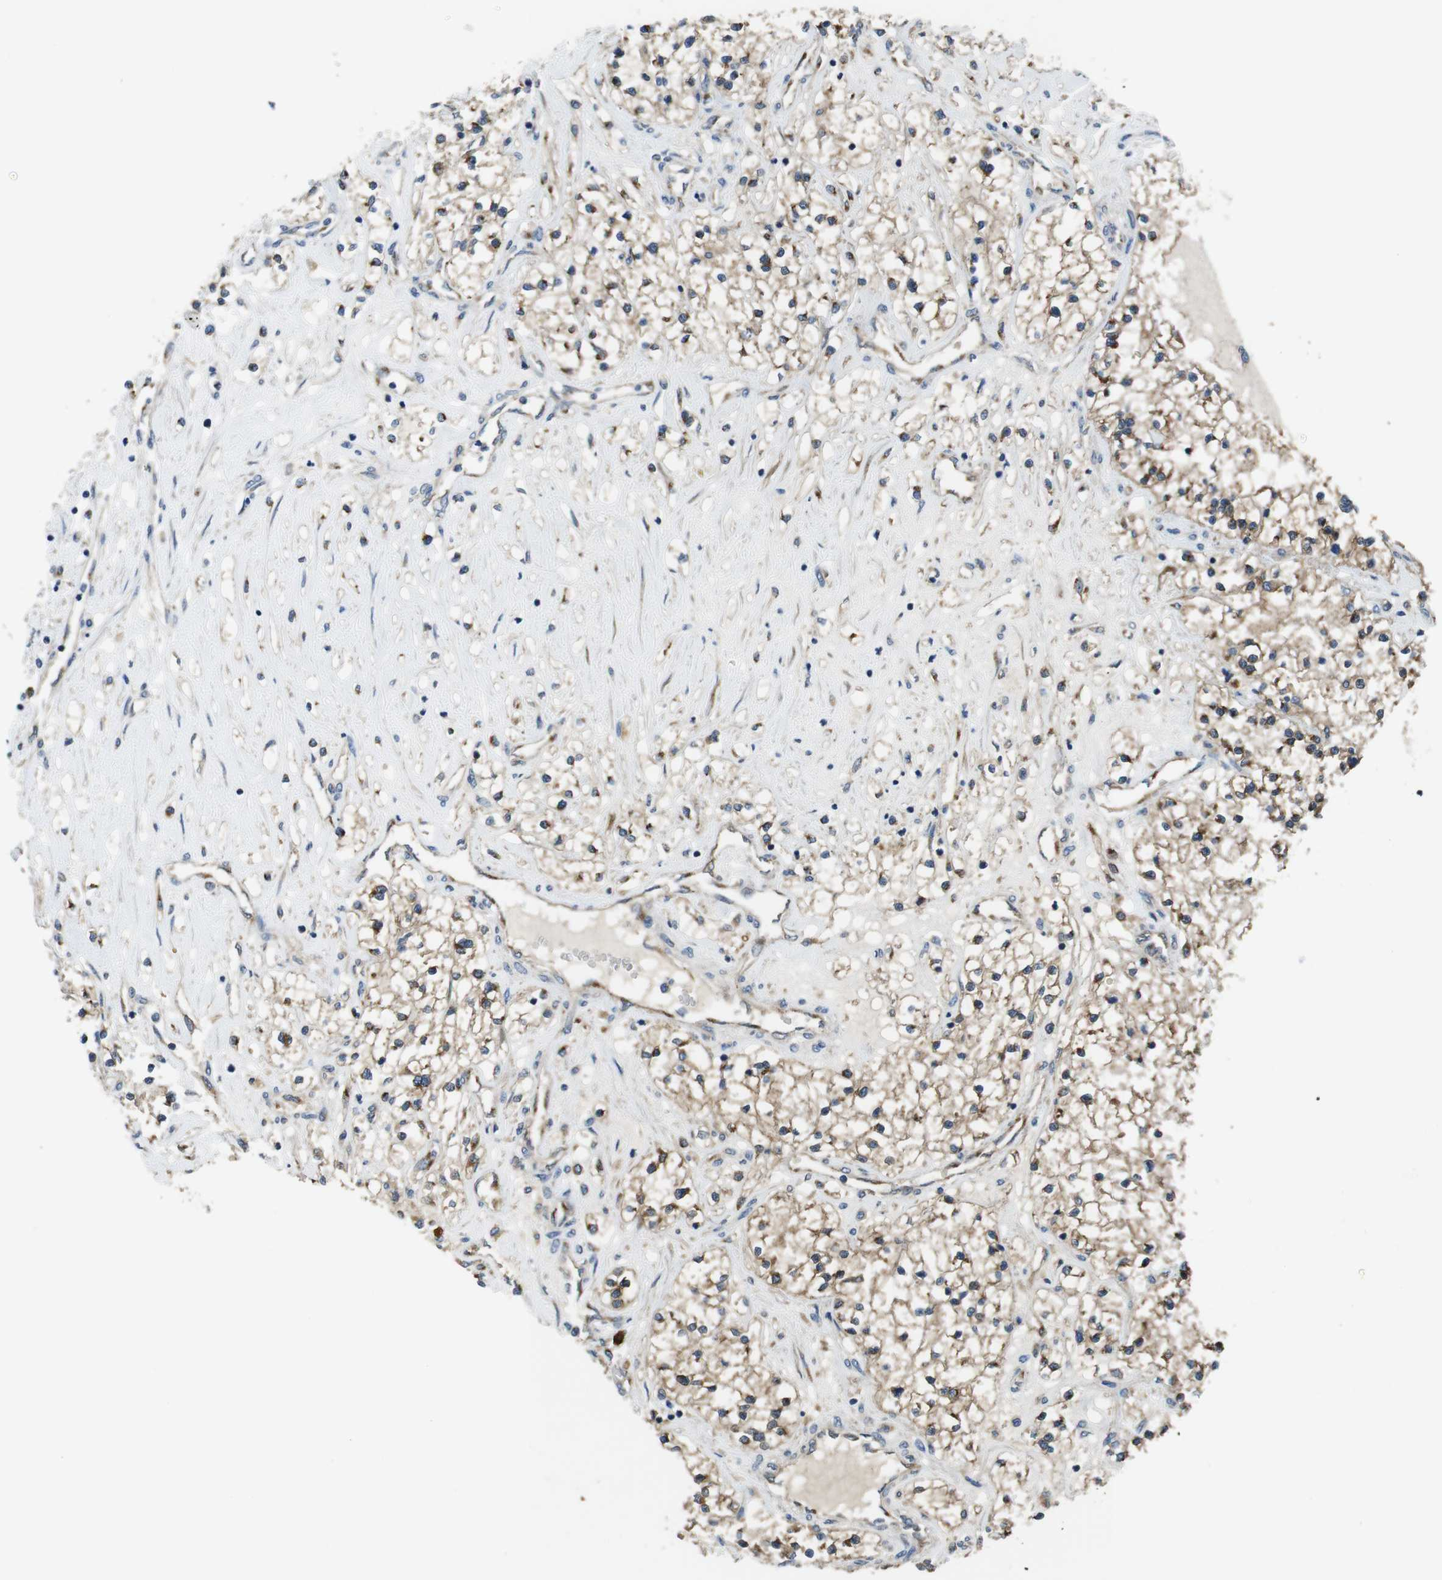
{"staining": {"intensity": "moderate", "quantity": ">75%", "location": "cytoplasmic/membranous"}, "tissue": "renal cancer", "cell_type": "Tumor cells", "image_type": "cancer", "snomed": [{"axis": "morphology", "description": "Adenocarcinoma, NOS"}, {"axis": "topography", "description": "Kidney"}], "caption": "The micrograph exhibits immunohistochemical staining of renal adenocarcinoma. There is moderate cytoplasmic/membranous staining is seen in approximately >75% of tumor cells. The staining was performed using DAB (3,3'-diaminobenzidine) to visualize the protein expression in brown, while the nuclei were stained in blue with hematoxylin (Magnification: 20x).", "gene": "RAB6A", "patient": {"sex": "male", "age": 68}}